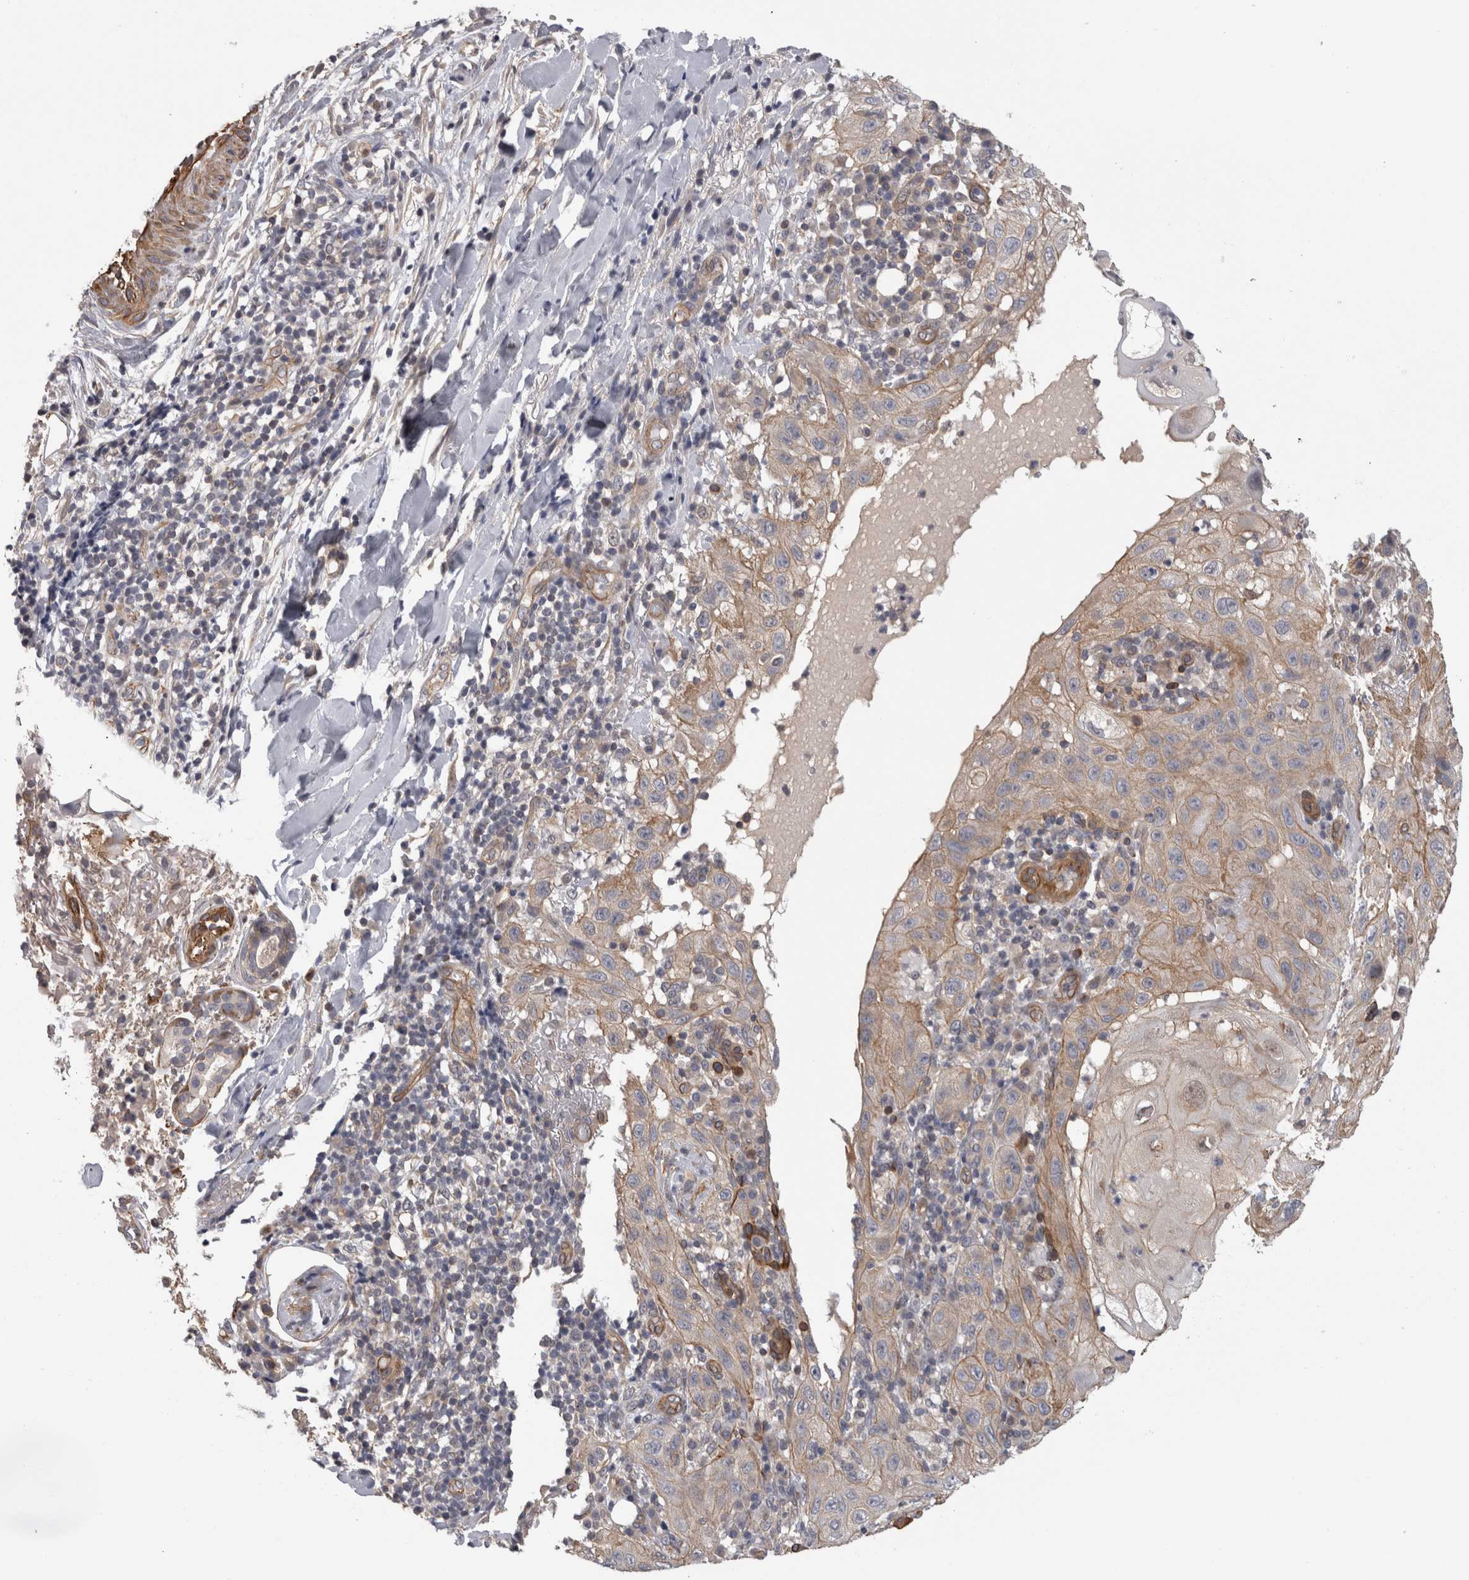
{"staining": {"intensity": "weak", "quantity": "<25%", "location": "cytoplasmic/membranous"}, "tissue": "skin cancer", "cell_type": "Tumor cells", "image_type": "cancer", "snomed": [{"axis": "morphology", "description": "Normal tissue, NOS"}, {"axis": "morphology", "description": "Squamous cell carcinoma, NOS"}, {"axis": "topography", "description": "Skin"}], "caption": "IHC image of squamous cell carcinoma (skin) stained for a protein (brown), which displays no staining in tumor cells. (Brightfield microscopy of DAB (3,3'-diaminobenzidine) immunohistochemistry at high magnification).", "gene": "RMDN1", "patient": {"sex": "female", "age": 96}}